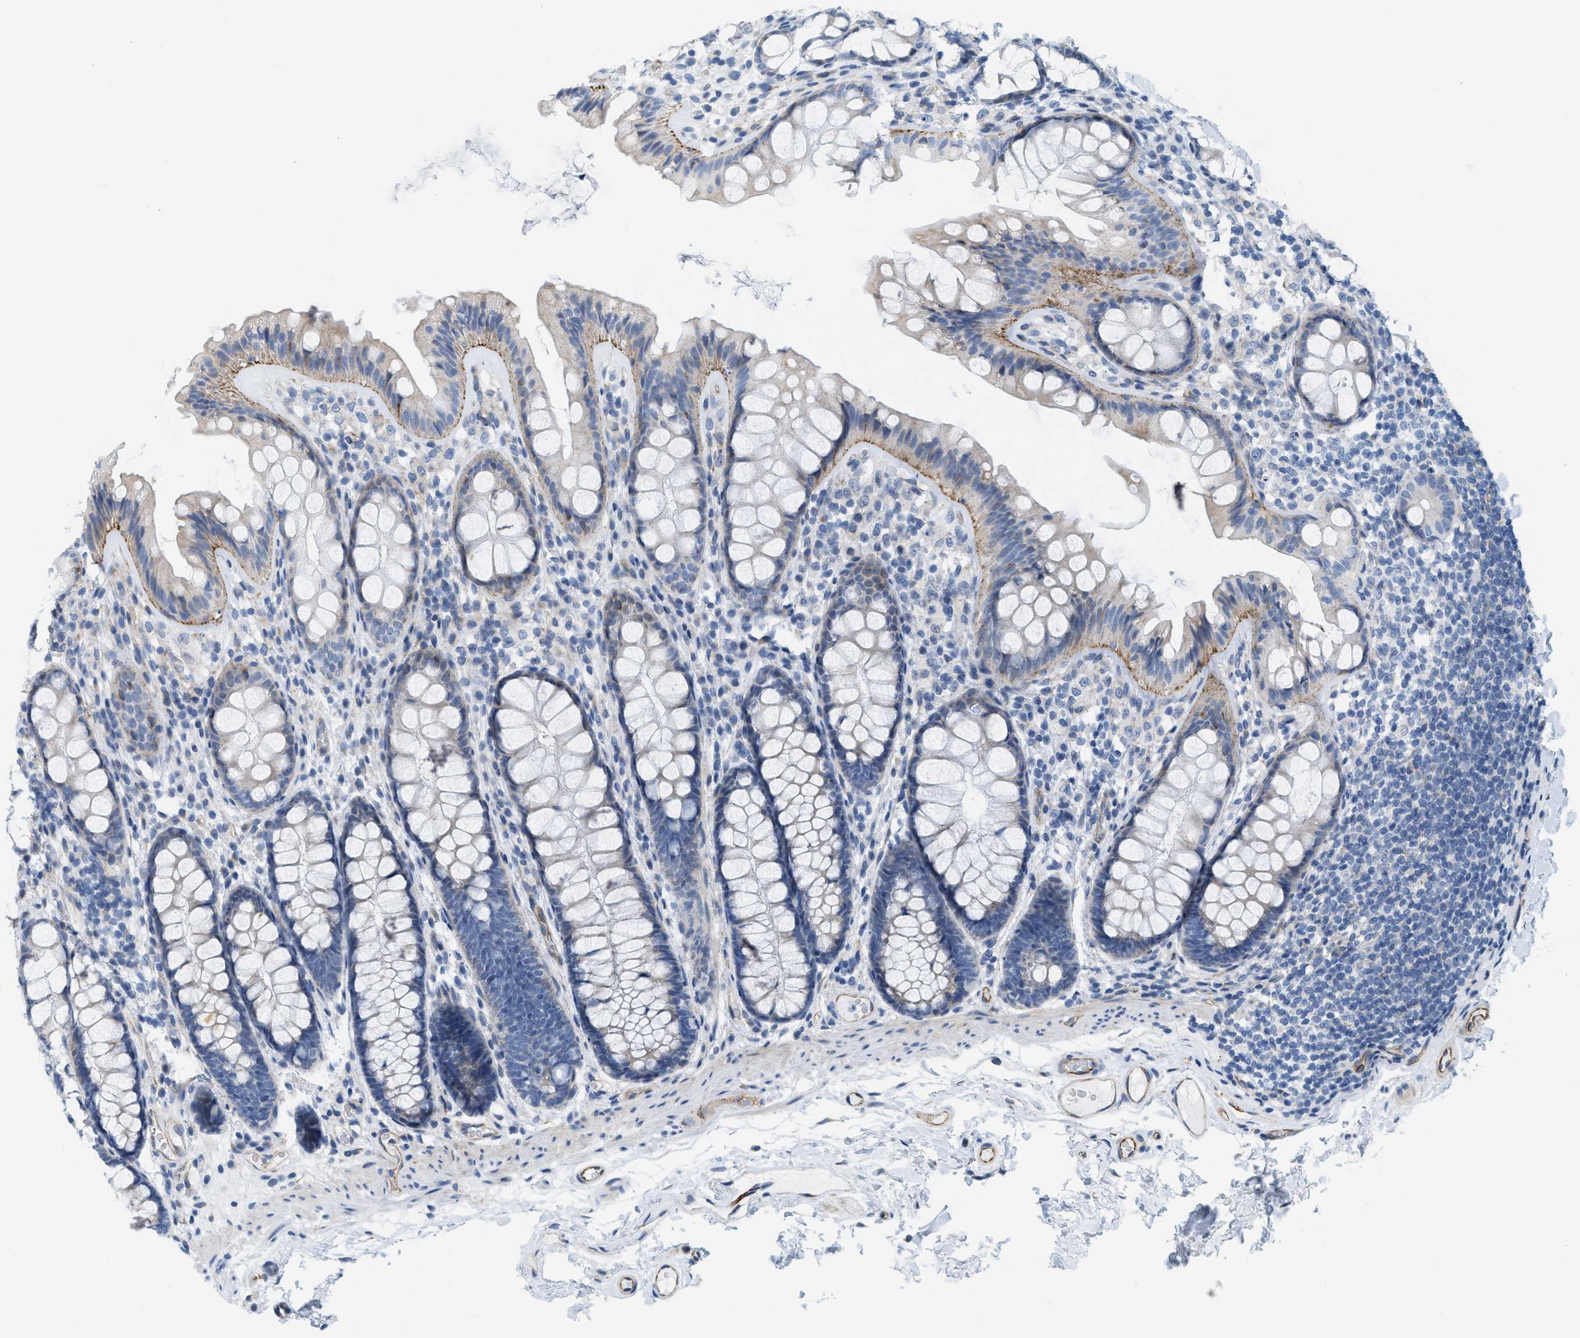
{"staining": {"intensity": "moderate", "quantity": ">75%", "location": "cytoplasmic/membranous"}, "tissue": "colon", "cell_type": "Endothelial cells", "image_type": "normal", "snomed": [{"axis": "morphology", "description": "Normal tissue, NOS"}, {"axis": "topography", "description": "Colon"}], "caption": "High-power microscopy captured an immunohistochemistry (IHC) photomicrograph of unremarkable colon, revealing moderate cytoplasmic/membranous positivity in about >75% of endothelial cells. Using DAB (3,3'-diaminobenzidine) (brown) and hematoxylin (blue) stains, captured at high magnification using brightfield microscopy.", "gene": "SLC12A1", "patient": {"sex": "female", "age": 56}}